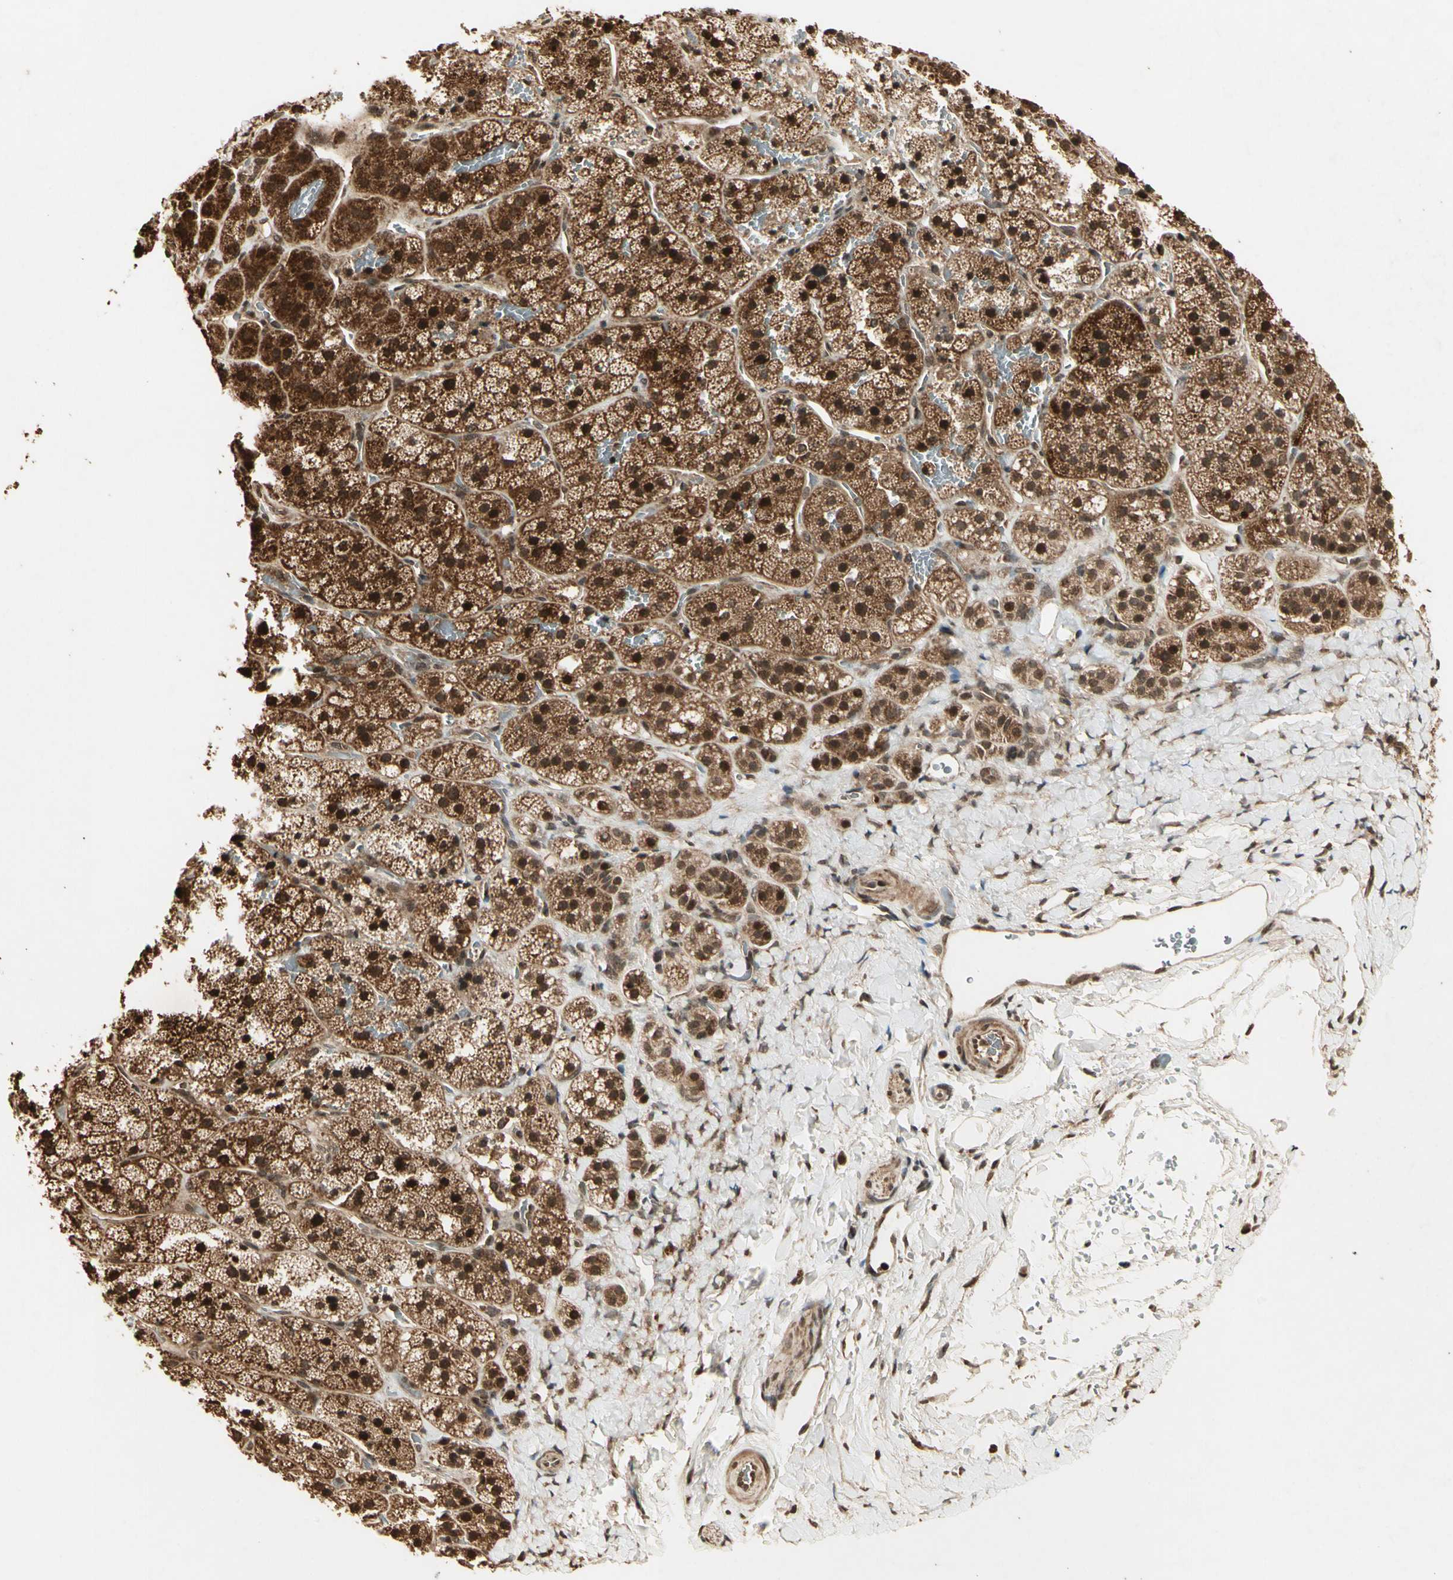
{"staining": {"intensity": "strong", "quantity": ">75%", "location": "cytoplasmic/membranous,nuclear"}, "tissue": "adrenal gland", "cell_type": "Glandular cells", "image_type": "normal", "snomed": [{"axis": "morphology", "description": "Normal tissue, NOS"}, {"axis": "topography", "description": "Adrenal gland"}], "caption": "An IHC histopathology image of benign tissue is shown. Protein staining in brown labels strong cytoplasmic/membranous,nuclear positivity in adrenal gland within glandular cells. Nuclei are stained in blue.", "gene": "RFFL", "patient": {"sex": "female", "age": 44}}